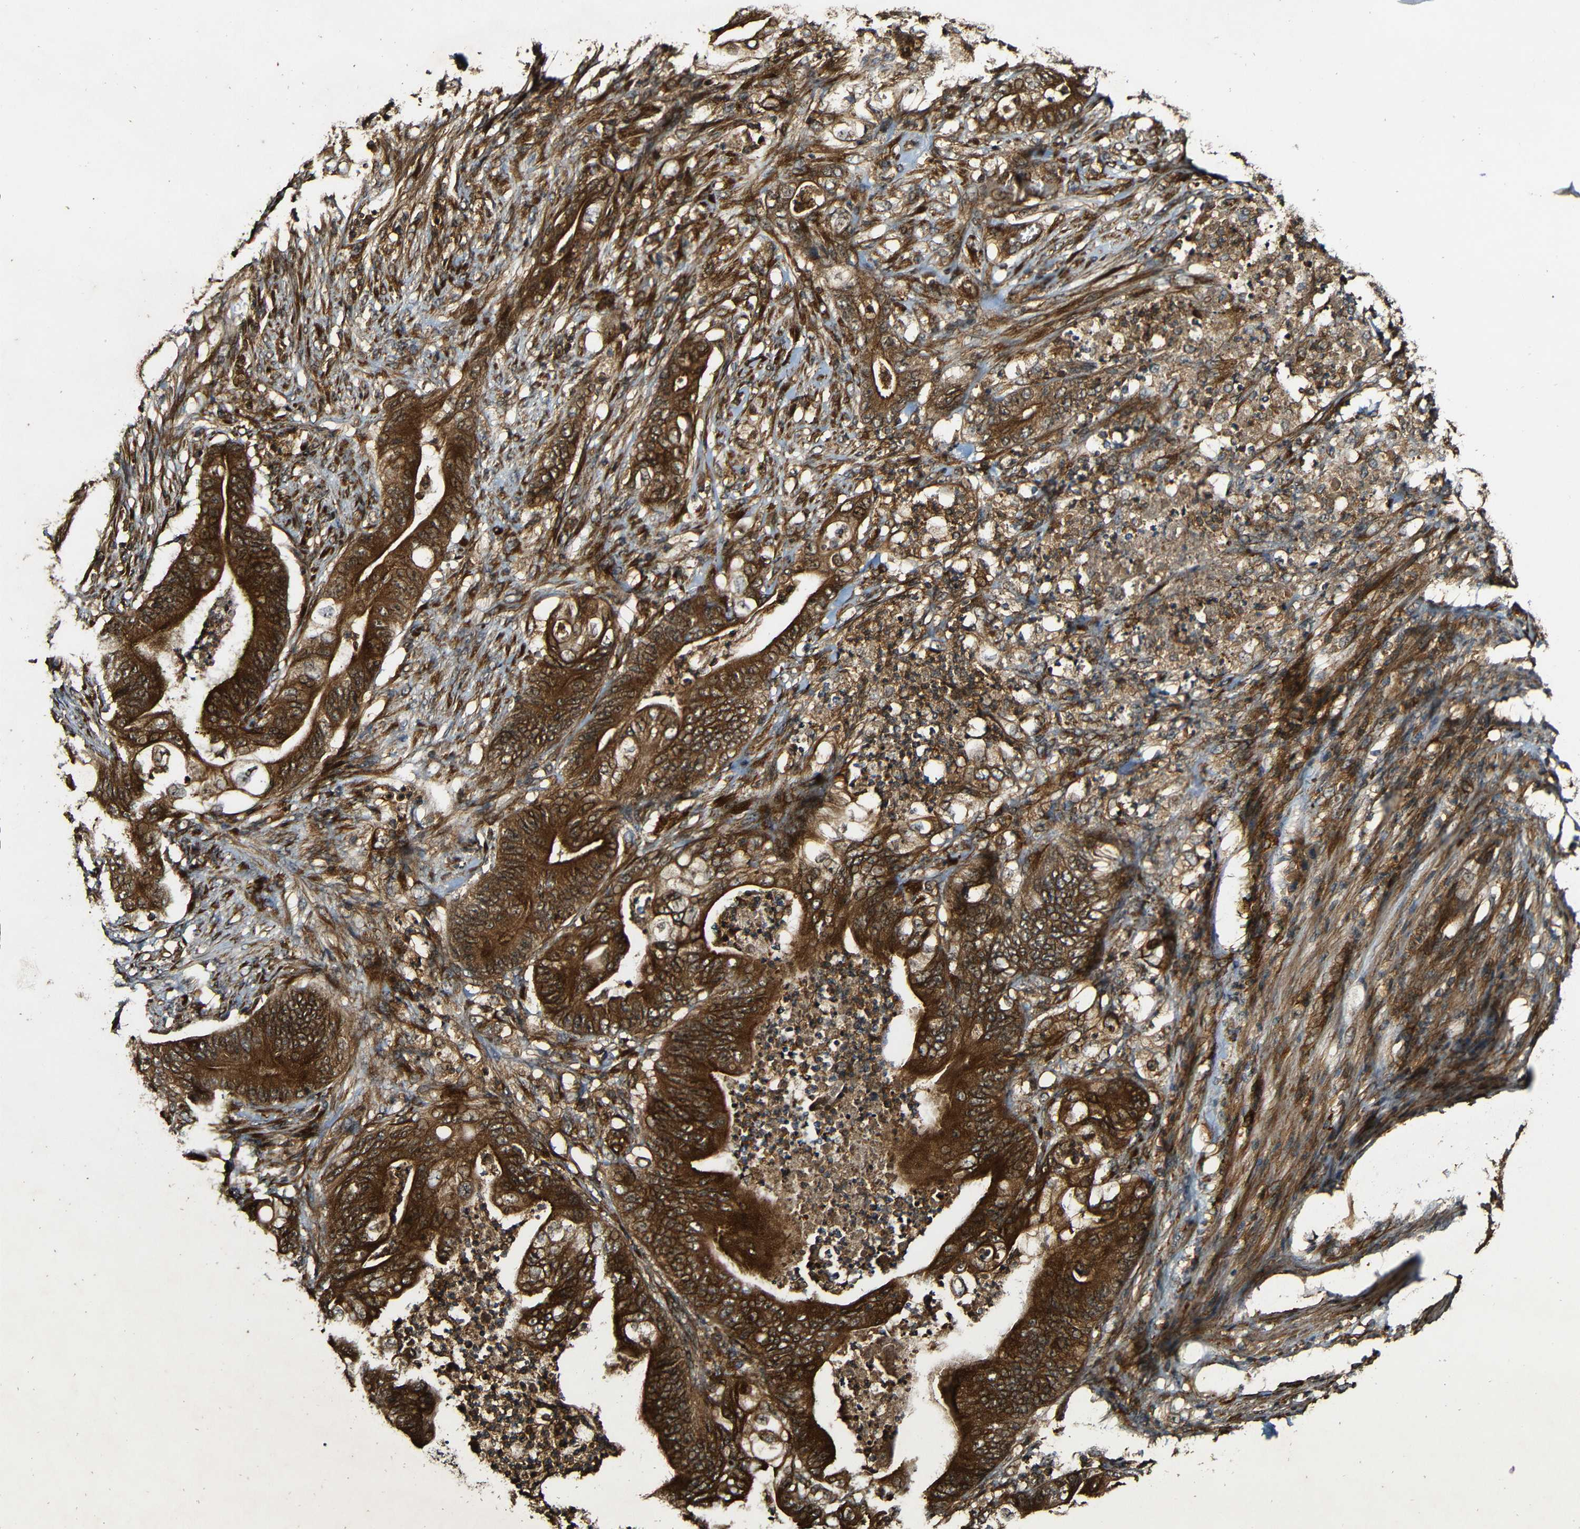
{"staining": {"intensity": "strong", "quantity": ">75%", "location": "cytoplasmic/membranous"}, "tissue": "stomach cancer", "cell_type": "Tumor cells", "image_type": "cancer", "snomed": [{"axis": "morphology", "description": "Adenocarcinoma, NOS"}, {"axis": "topography", "description": "Stomach"}], "caption": "The immunohistochemical stain shows strong cytoplasmic/membranous positivity in tumor cells of stomach cancer (adenocarcinoma) tissue. (DAB IHC with brightfield microscopy, high magnification).", "gene": "CASP8", "patient": {"sex": "female", "age": 73}}